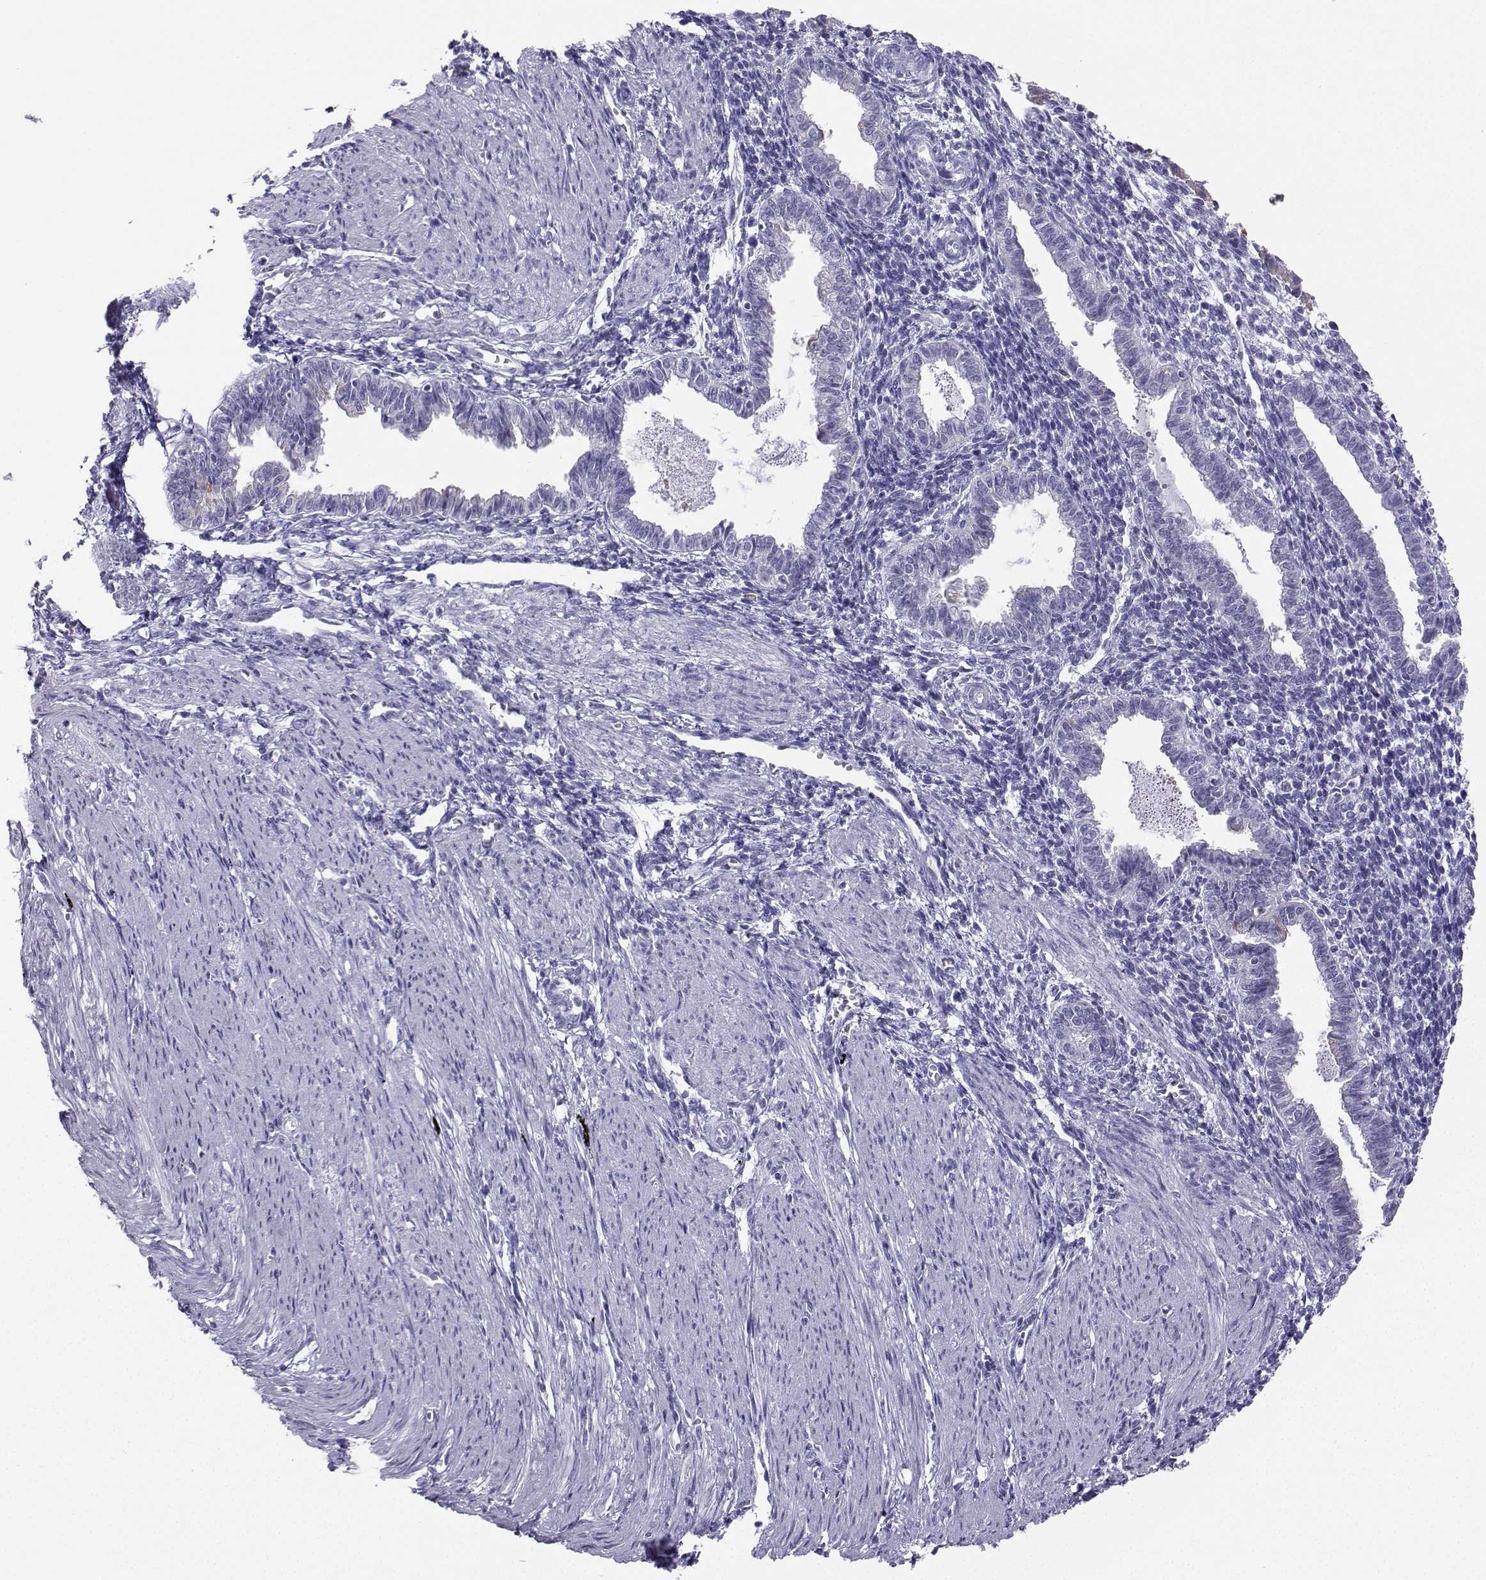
{"staining": {"intensity": "negative", "quantity": "none", "location": "none"}, "tissue": "endometrium", "cell_type": "Cells in endometrial stroma", "image_type": "normal", "snomed": [{"axis": "morphology", "description": "Normal tissue, NOS"}, {"axis": "topography", "description": "Endometrium"}], "caption": "A histopathology image of endometrium stained for a protein demonstrates no brown staining in cells in endometrial stroma. (Immunohistochemistry, brightfield microscopy, high magnification).", "gene": "SLC18A2", "patient": {"sex": "female", "age": 37}}